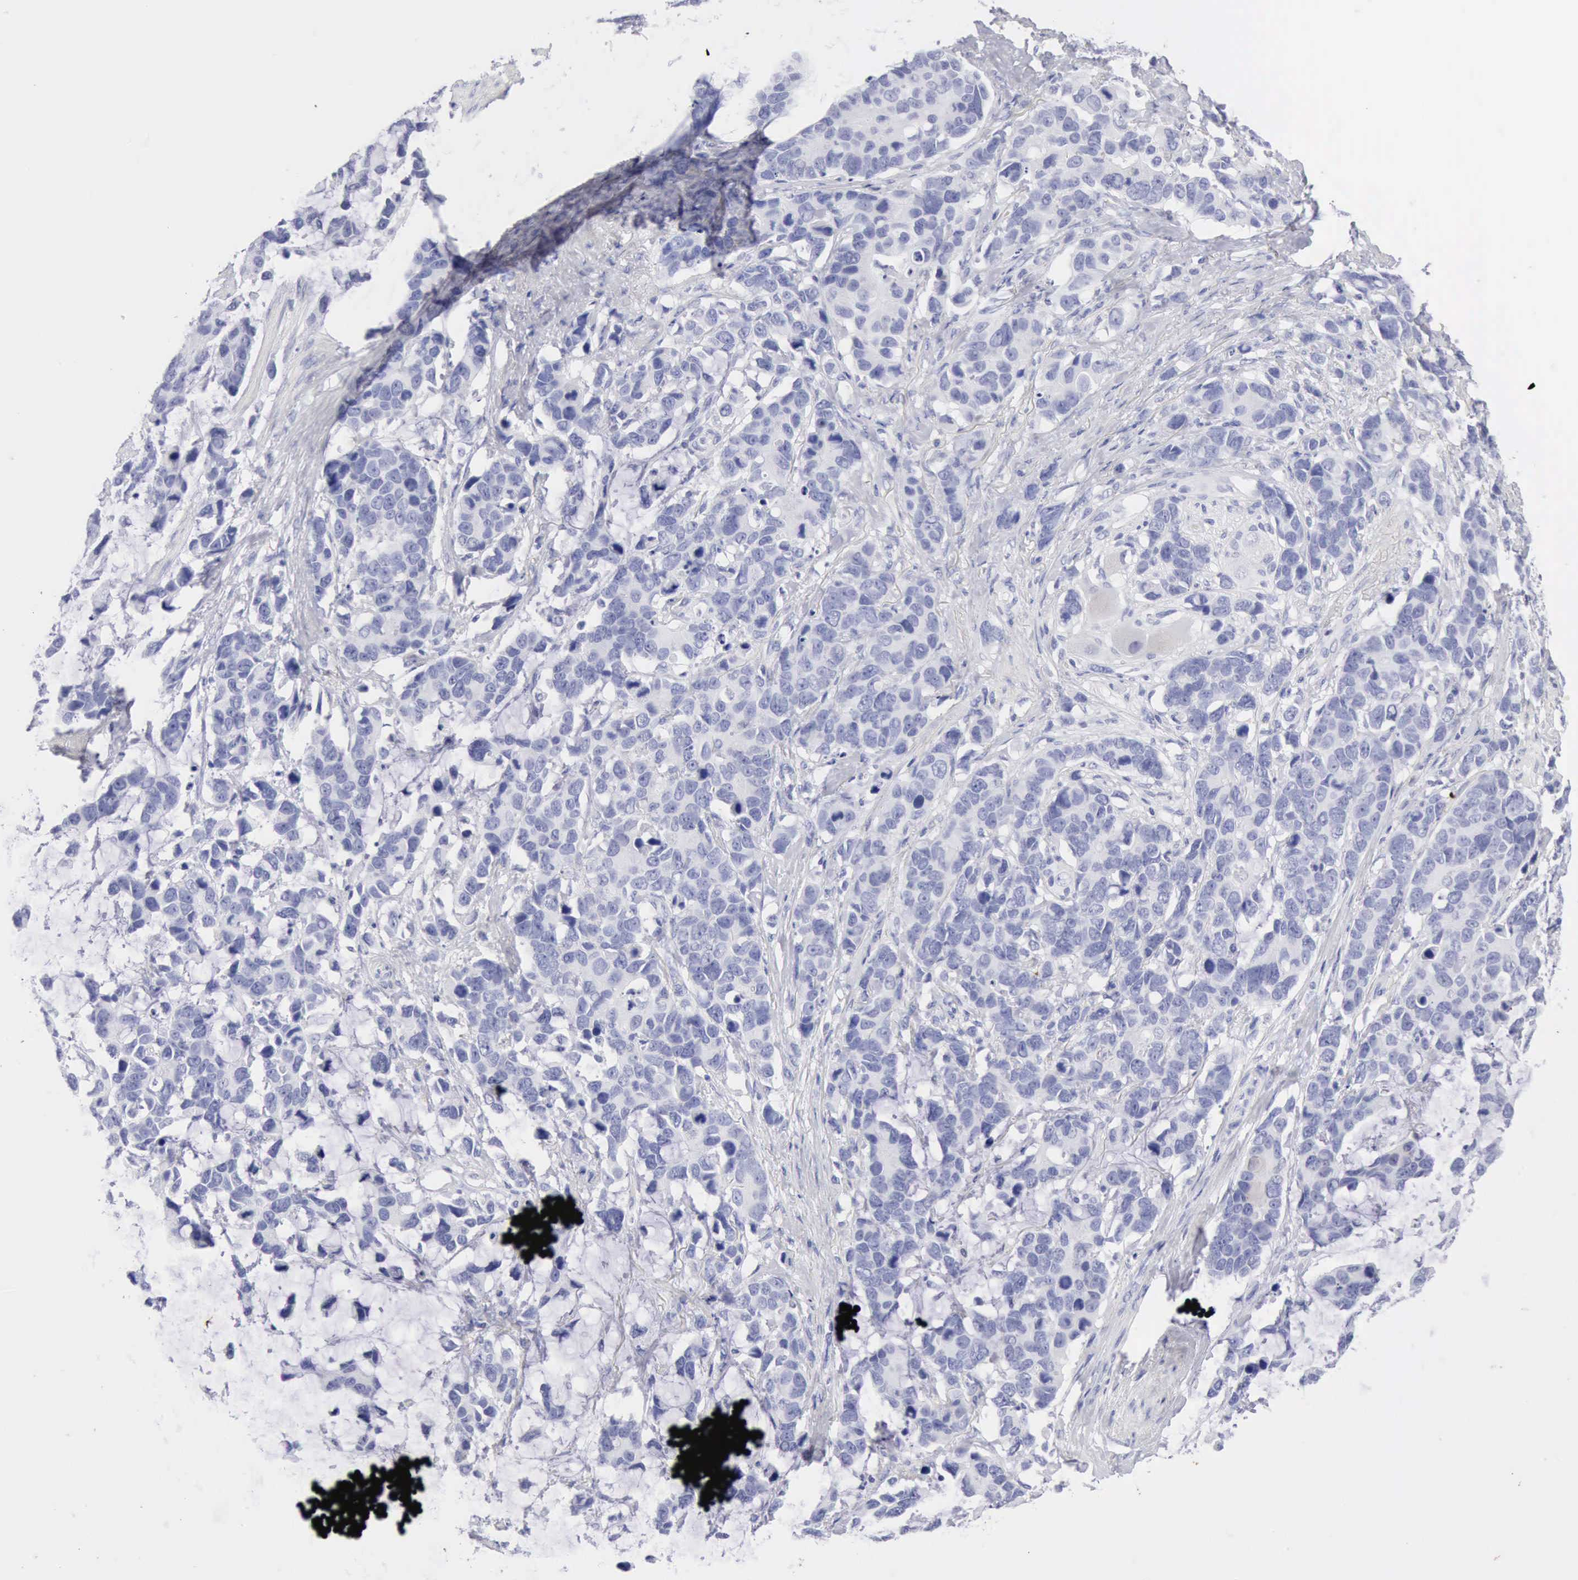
{"staining": {"intensity": "negative", "quantity": "none", "location": "none"}, "tissue": "stomach cancer", "cell_type": "Tumor cells", "image_type": "cancer", "snomed": [{"axis": "morphology", "description": "Adenocarcinoma, NOS"}, {"axis": "topography", "description": "Stomach, upper"}], "caption": "Tumor cells are negative for protein expression in human stomach cancer (adenocarcinoma). (Stains: DAB IHC with hematoxylin counter stain, Microscopy: brightfield microscopy at high magnification).", "gene": "KRT10", "patient": {"sex": "male", "age": 71}}